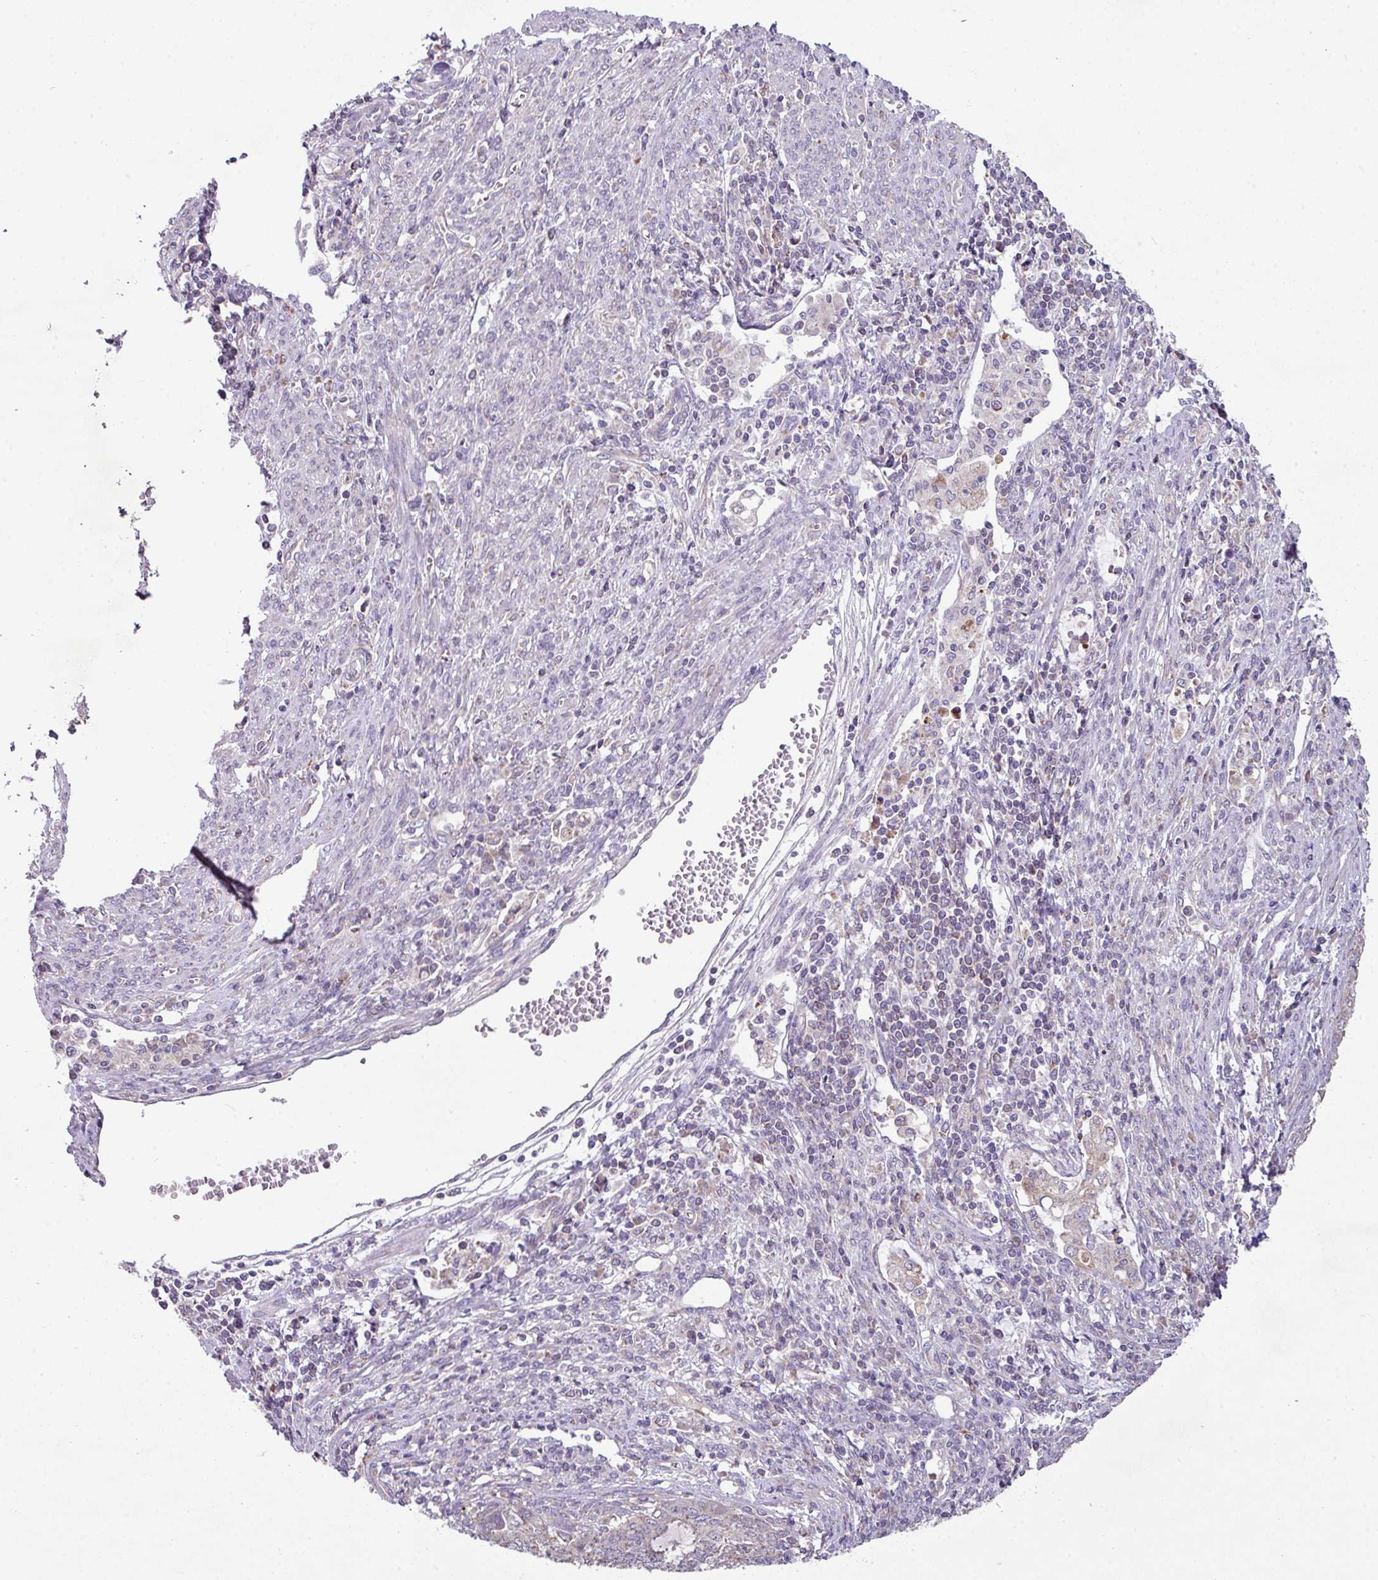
{"staining": {"intensity": "negative", "quantity": "none", "location": "none"}, "tissue": "endometrial cancer", "cell_type": "Tumor cells", "image_type": "cancer", "snomed": [{"axis": "morphology", "description": "Adenocarcinoma, NOS"}, {"axis": "topography", "description": "Uterus"}, {"axis": "topography", "description": "Endometrium"}], "caption": "Adenocarcinoma (endometrial) was stained to show a protein in brown. There is no significant staining in tumor cells.", "gene": "LRRC9", "patient": {"sex": "female", "age": 70}}